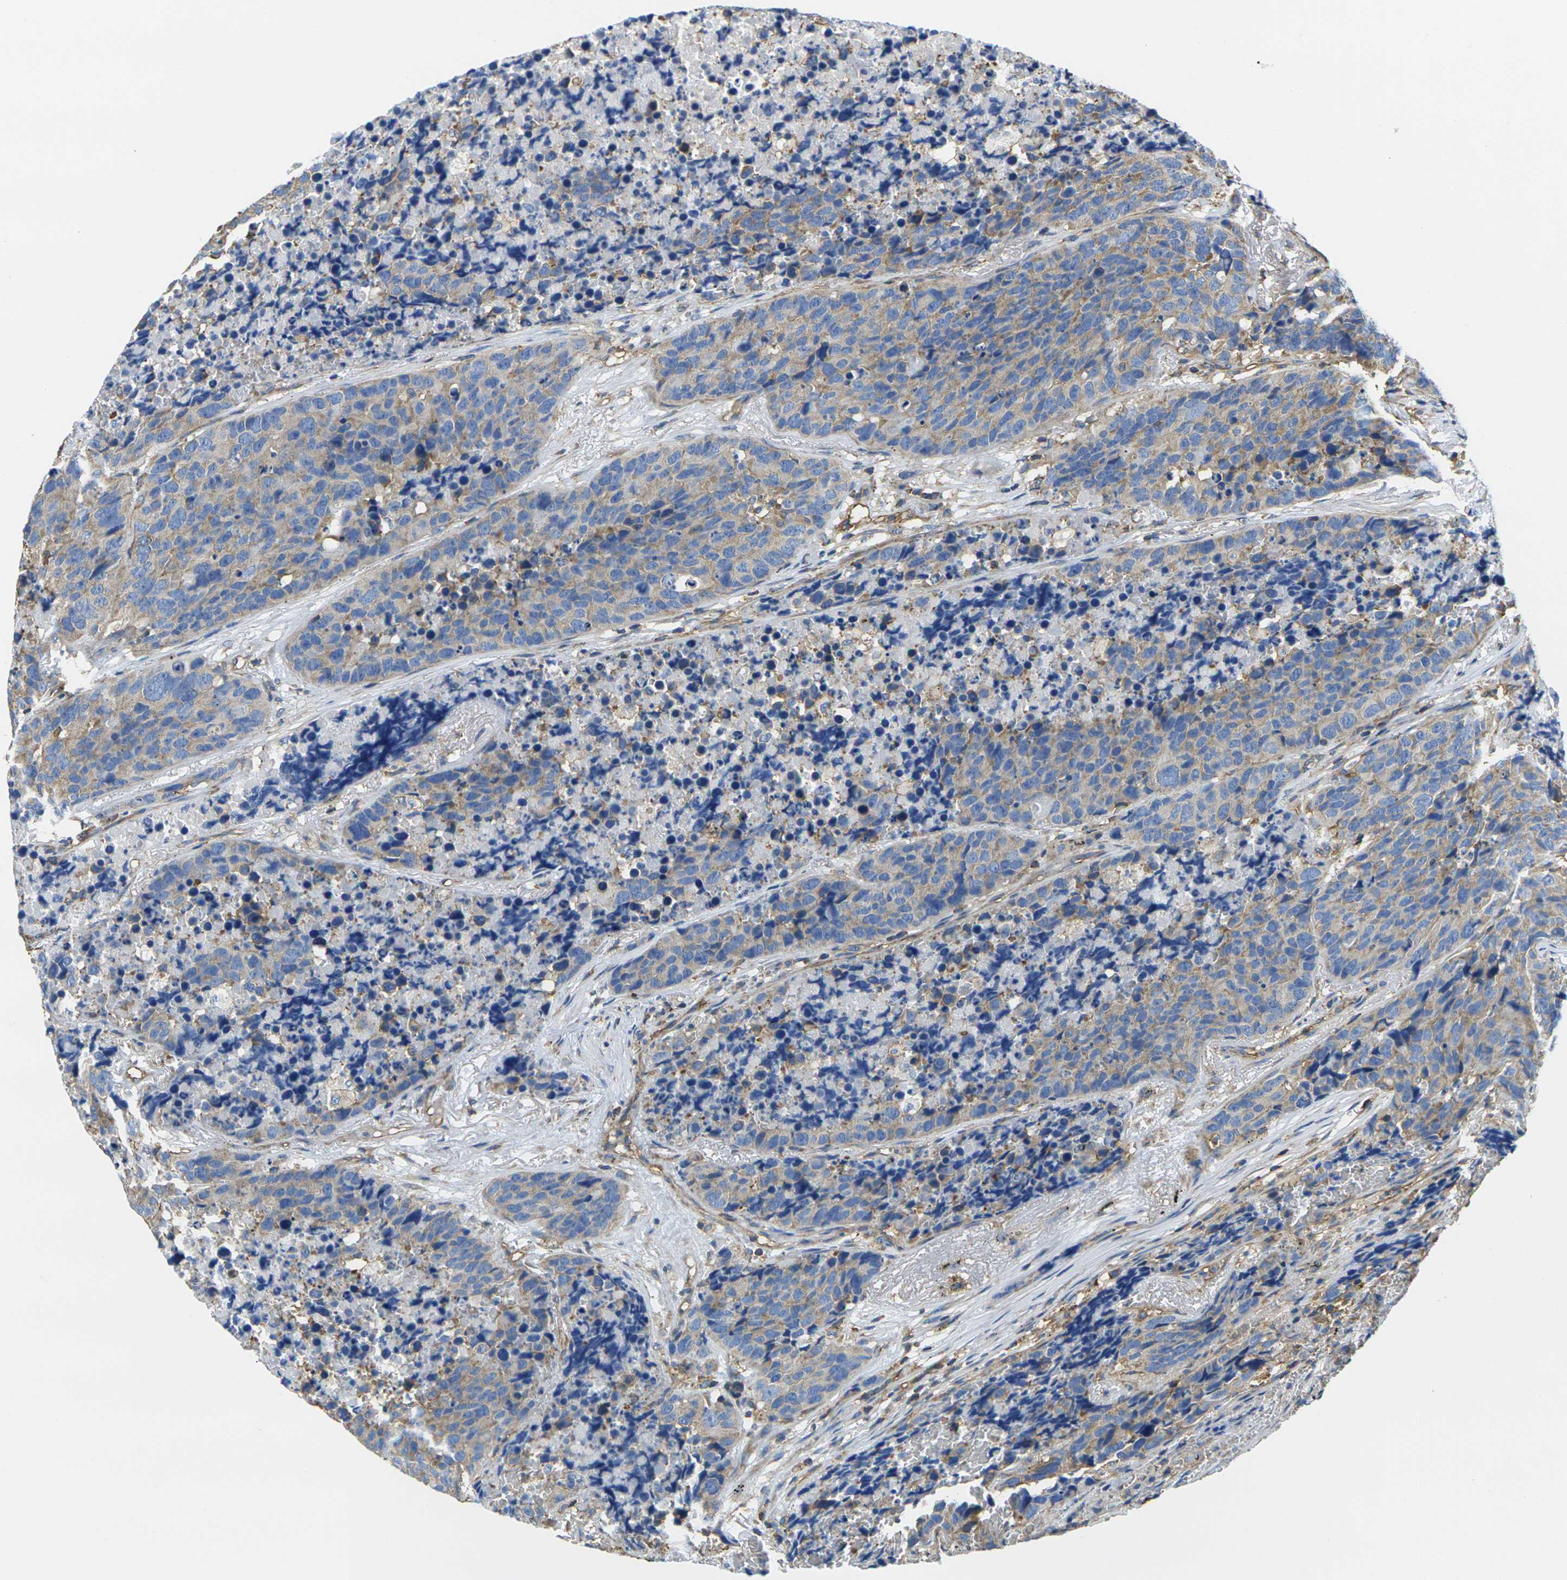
{"staining": {"intensity": "weak", "quantity": "25%-75%", "location": "cytoplasmic/membranous"}, "tissue": "carcinoid", "cell_type": "Tumor cells", "image_type": "cancer", "snomed": [{"axis": "morphology", "description": "Carcinoid, malignant, NOS"}, {"axis": "topography", "description": "Lung"}], "caption": "Immunohistochemical staining of carcinoid reveals low levels of weak cytoplasmic/membranous staining in about 25%-75% of tumor cells.", "gene": "FAM110D", "patient": {"sex": "male", "age": 60}}